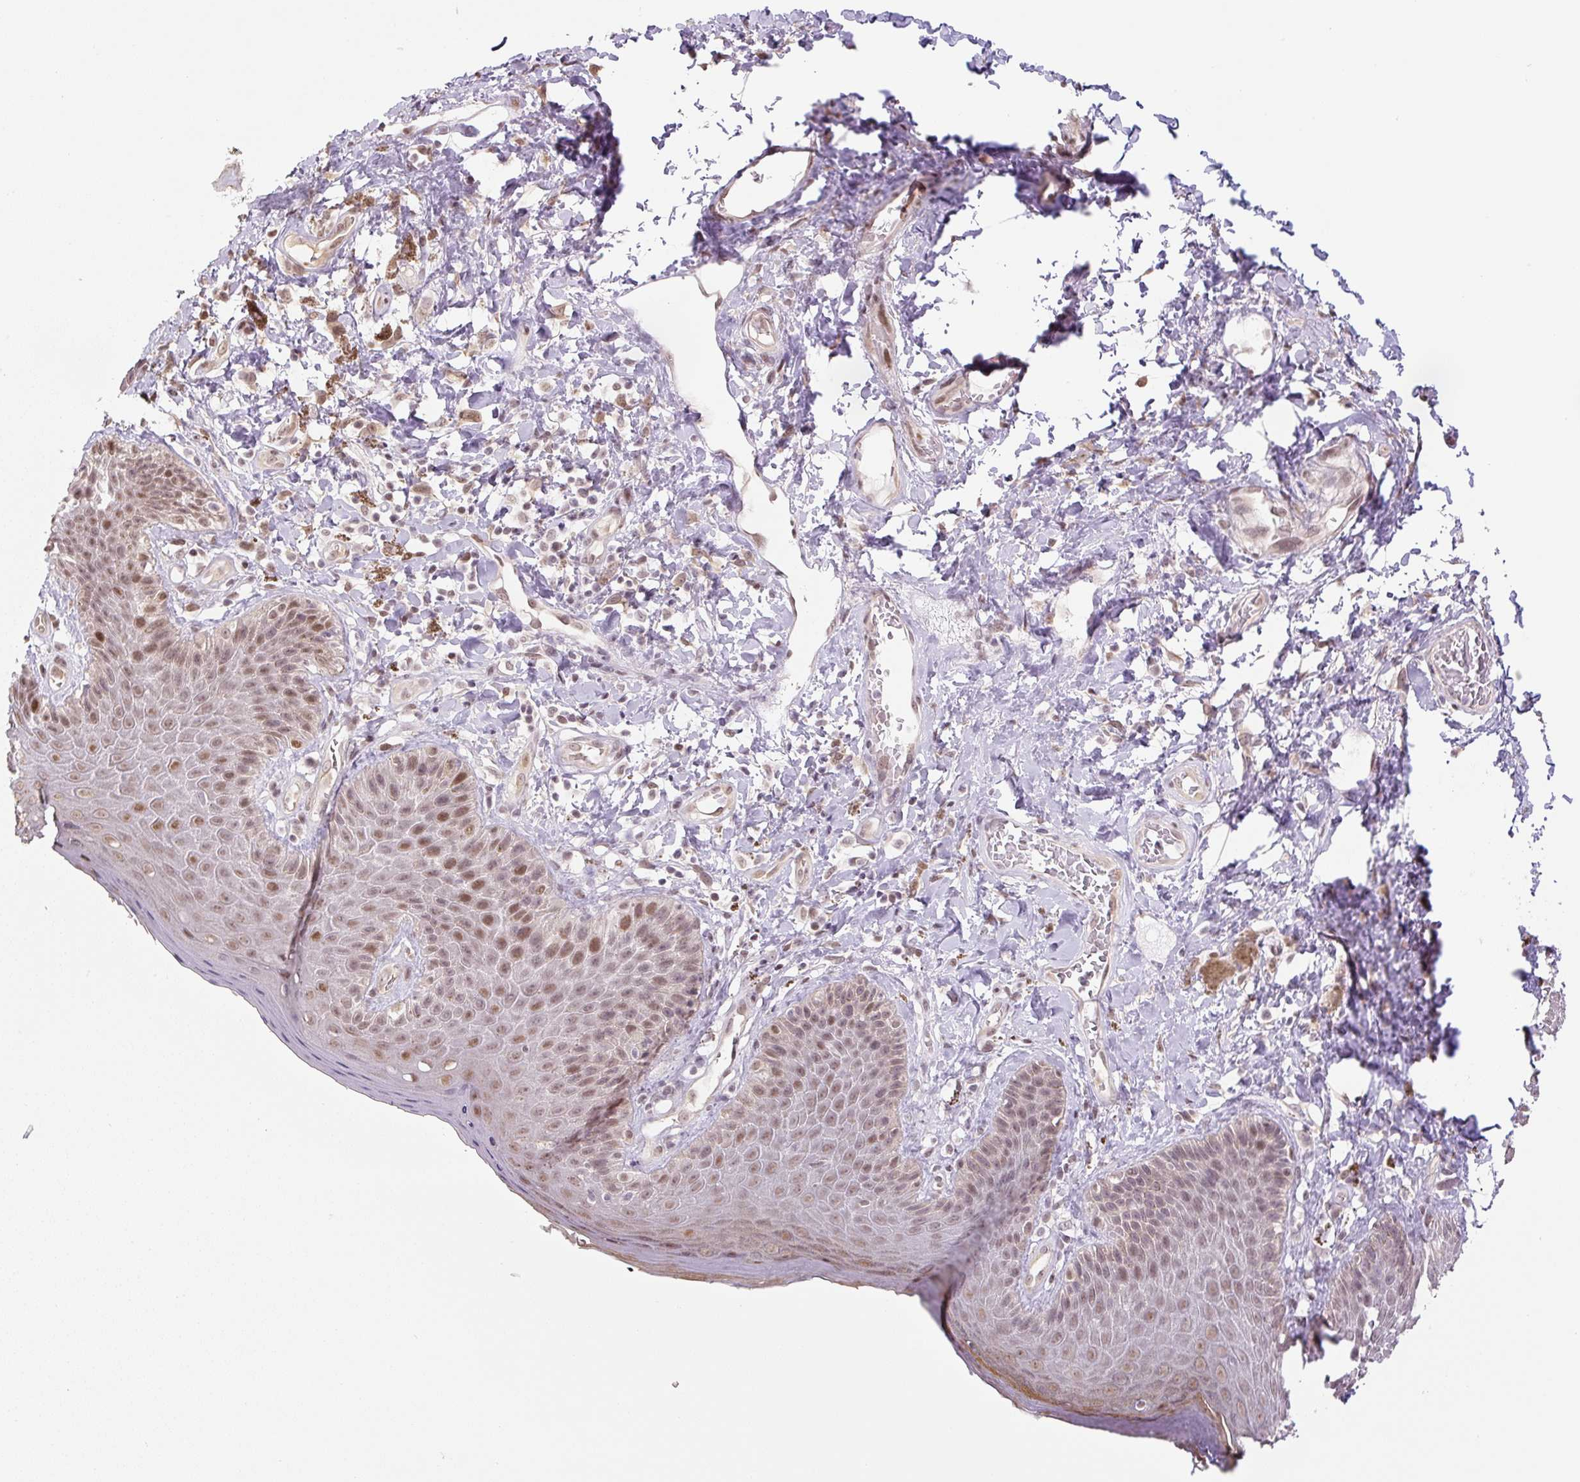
{"staining": {"intensity": "moderate", "quantity": ">75%", "location": "nuclear"}, "tissue": "skin", "cell_type": "Epidermal cells", "image_type": "normal", "snomed": [{"axis": "morphology", "description": "Normal tissue, NOS"}, {"axis": "topography", "description": "Anal"}, {"axis": "topography", "description": "Peripheral nerve tissue"}], "caption": "Epidermal cells reveal medium levels of moderate nuclear staining in about >75% of cells in normal skin. (brown staining indicates protein expression, while blue staining denotes nuclei).", "gene": "TCFL5", "patient": {"sex": "male", "age": 53}}